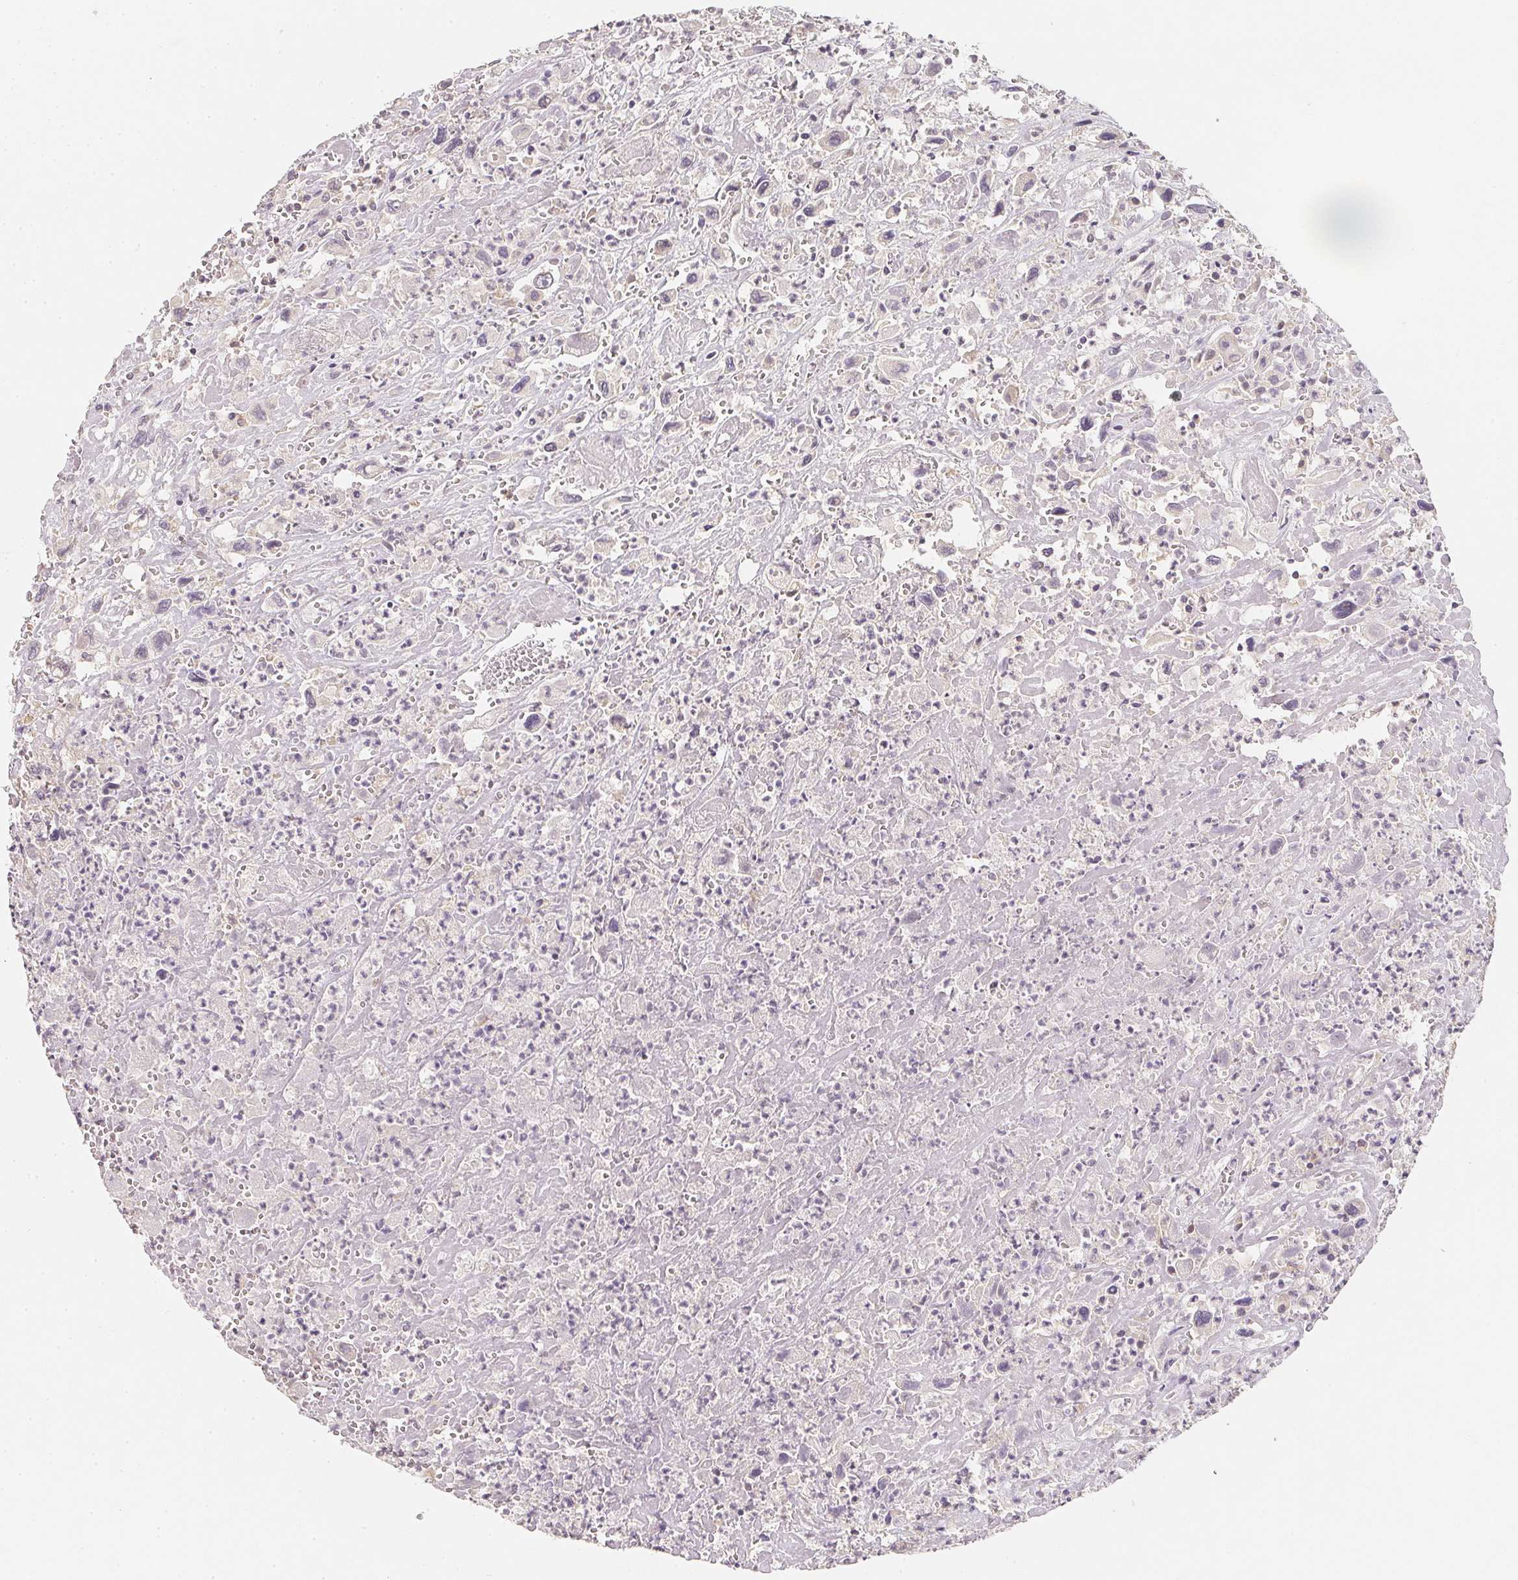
{"staining": {"intensity": "negative", "quantity": "none", "location": "none"}, "tissue": "head and neck cancer", "cell_type": "Tumor cells", "image_type": "cancer", "snomed": [{"axis": "morphology", "description": "Squamous cell carcinoma, NOS"}, {"axis": "morphology", "description": "Squamous cell carcinoma, metastatic, NOS"}, {"axis": "topography", "description": "Oral tissue"}, {"axis": "topography", "description": "Head-Neck"}], "caption": "IHC image of head and neck metastatic squamous cell carcinoma stained for a protein (brown), which displays no expression in tumor cells.", "gene": "SOAT1", "patient": {"sex": "female", "age": 85}}